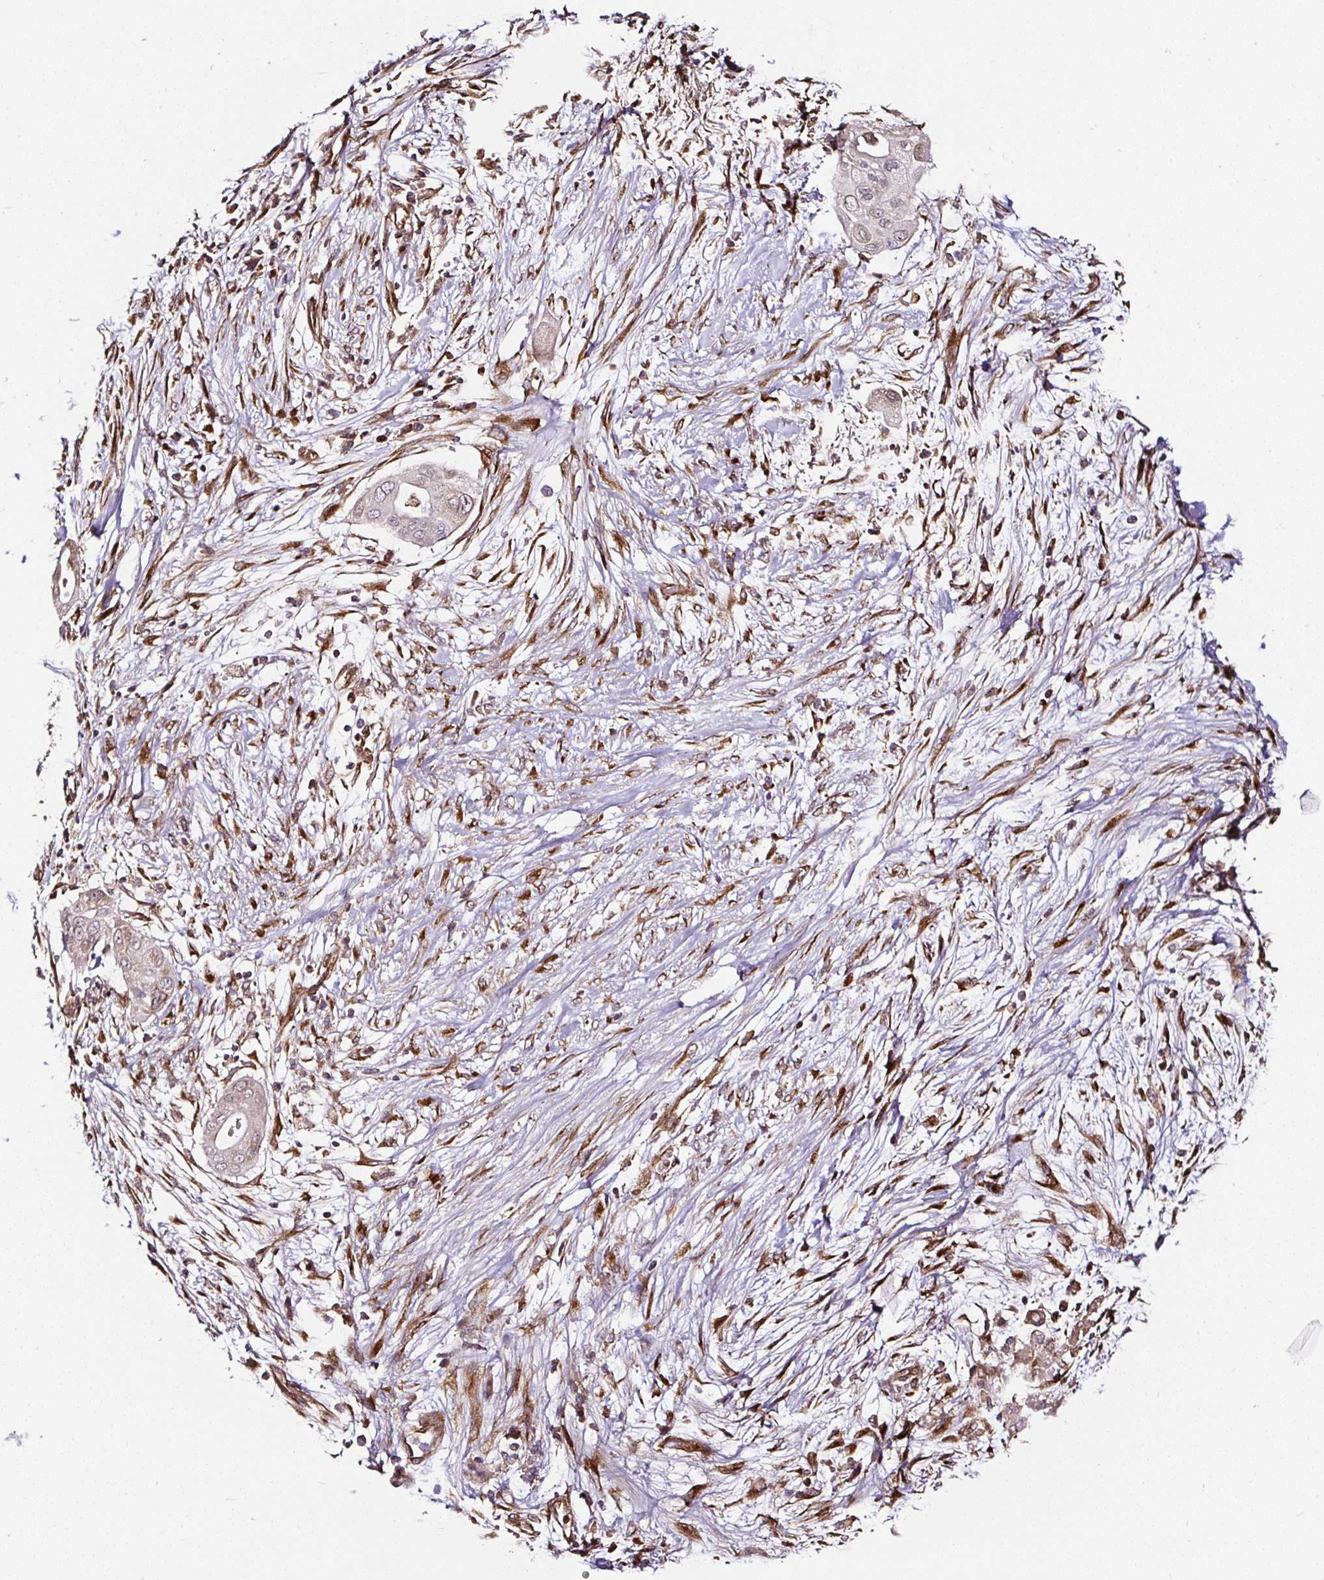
{"staining": {"intensity": "weak", "quantity": "<25%", "location": "nuclear"}, "tissue": "pancreatic cancer", "cell_type": "Tumor cells", "image_type": "cancer", "snomed": [{"axis": "morphology", "description": "Adenocarcinoma, NOS"}, {"axis": "topography", "description": "Pancreas"}], "caption": "Histopathology image shows no protein staining in tumor cells of pancreatic adenocarcinoma tissue.", "gene": "KDM4E", "patient": {"sex": "male", "age": 68}}